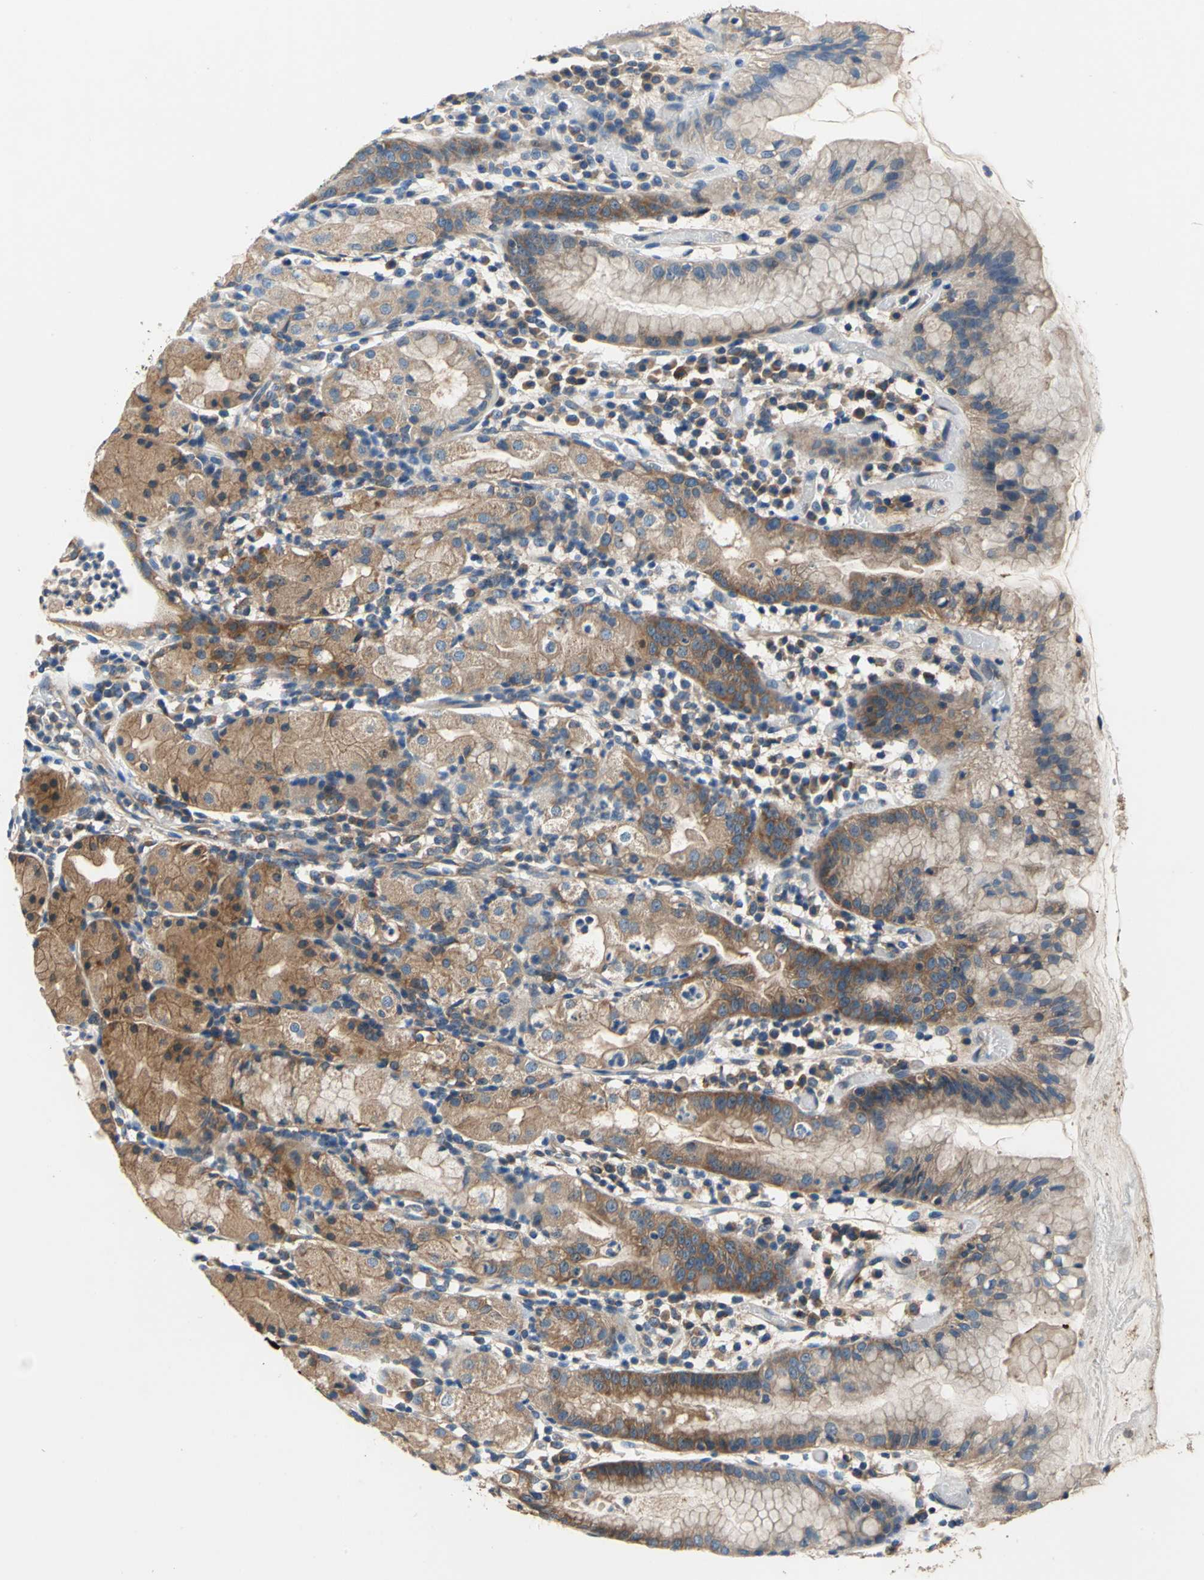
{"staining": {"intensity": "moderate", "quantity": ">75%", "location": "cytoplasmic/membranous"}, "tissue": "stomach", "cell_type": "Glandular cells", "image_type": "normal", "snomed": [{"axis": "morphology", "description": "Normal tissue, NOS"}, {"axis": "topography", "description": "Stomach"}, {"axis": "topography", "description": "Stomach, lower"}], "caption": "This is an image of IHC staining of unremarkable stomach, which shows moderate positivity in the cytoplasmic/membranous of glandular cells.", "gene": "DDX3X", "patient": {"sex": "female", "age": 75}}